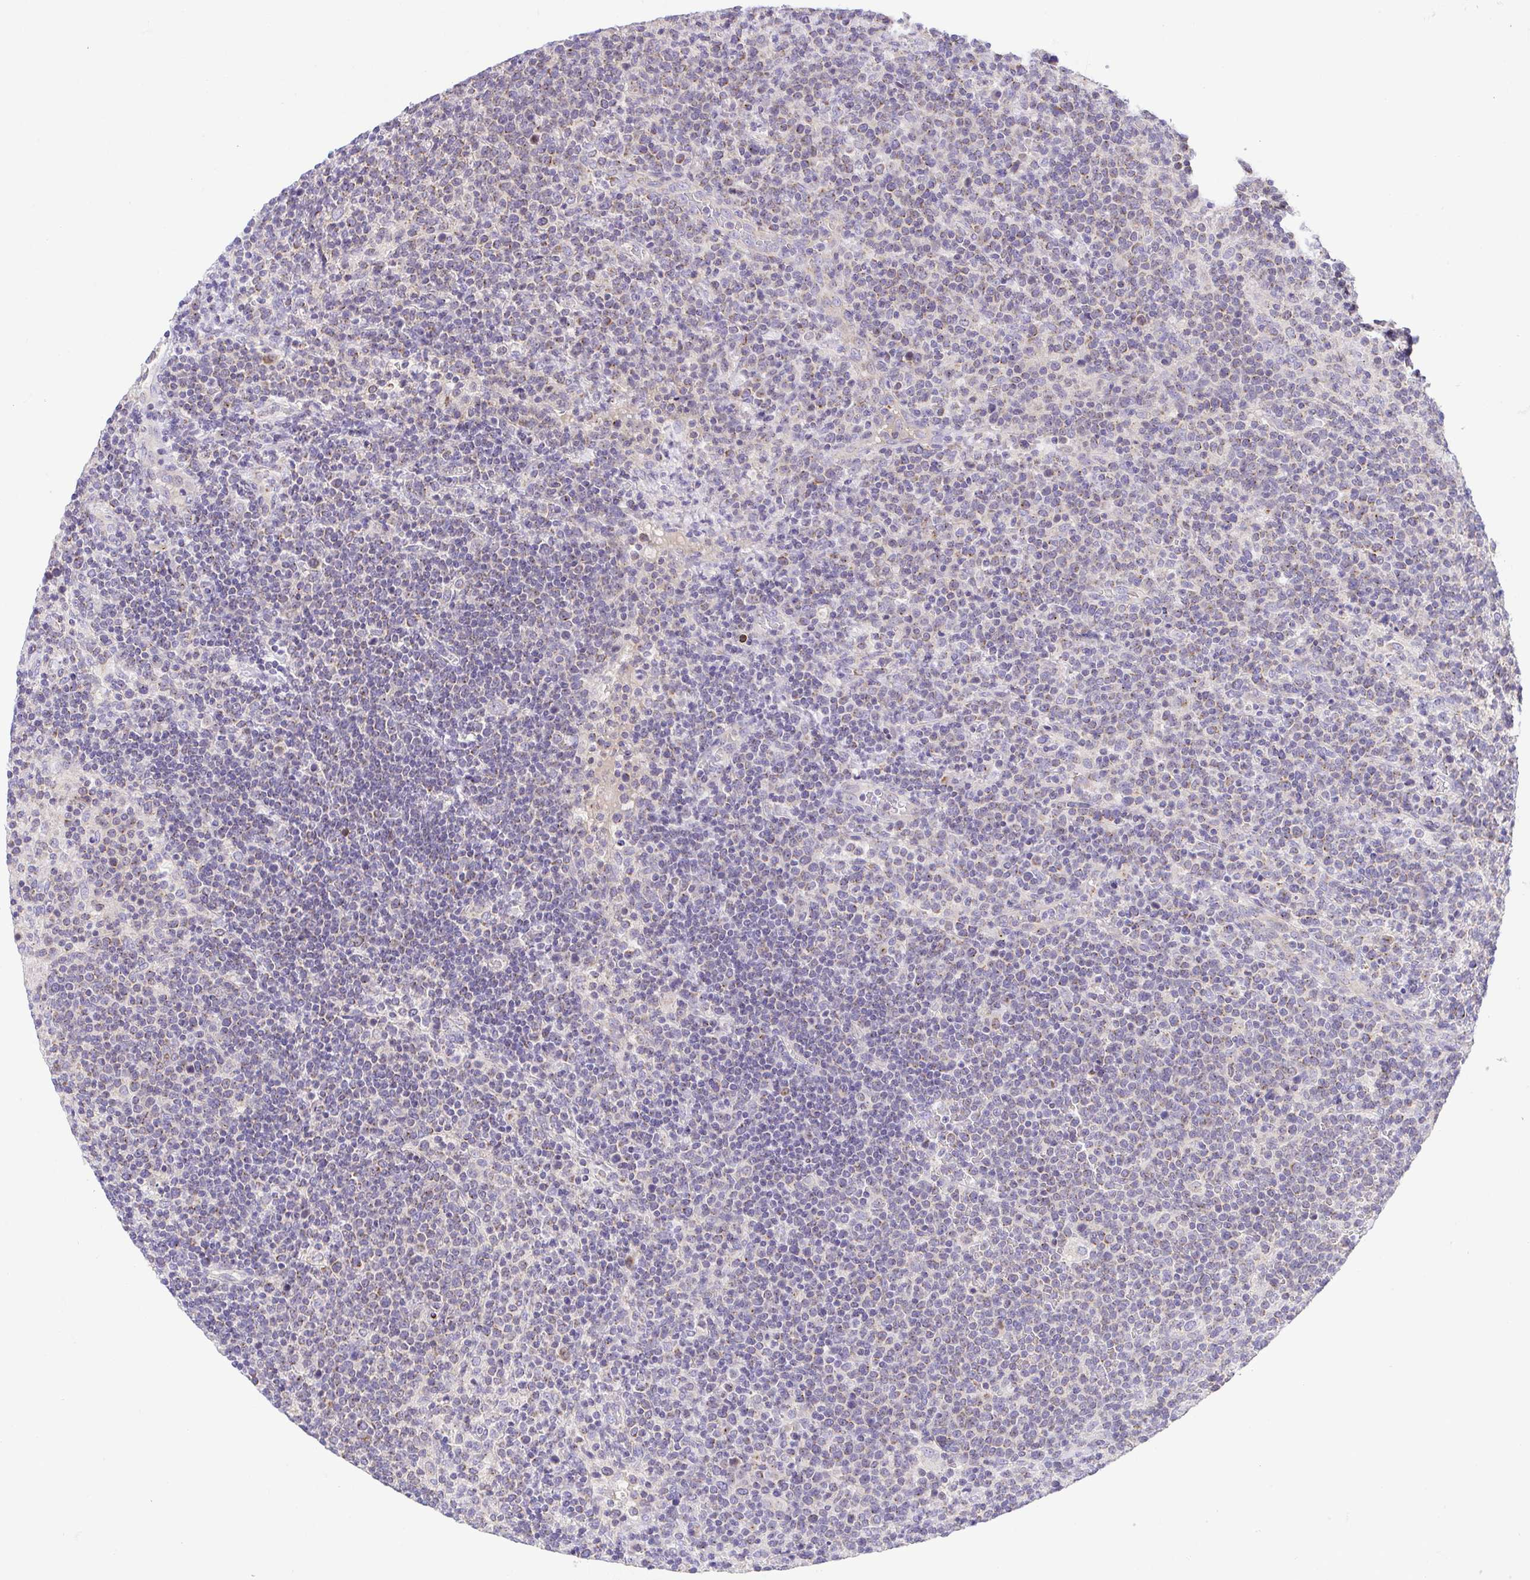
{"staining": {"intensity": "negative", "quantity": "none", "location": "none"}, "tissue": "lymphoma", "cell_type": "Tumor cells", "image_type": "cancer", "snomed": [{"axis": "morphology", "description": "Malignant lymphoma, non-Hodgkin's type, High grade"}, {"axis": "topography", "description": "Lymph node"}], "caption": "Immunohistochemistry photomicrograph of high-grade malignant lymphoma, non-Hodgkin's type stained for a protein (brown), which displays no staining in tumor cells.", "gene": "SLC13A1", "patient": {"sex": "male", "age": 61}}